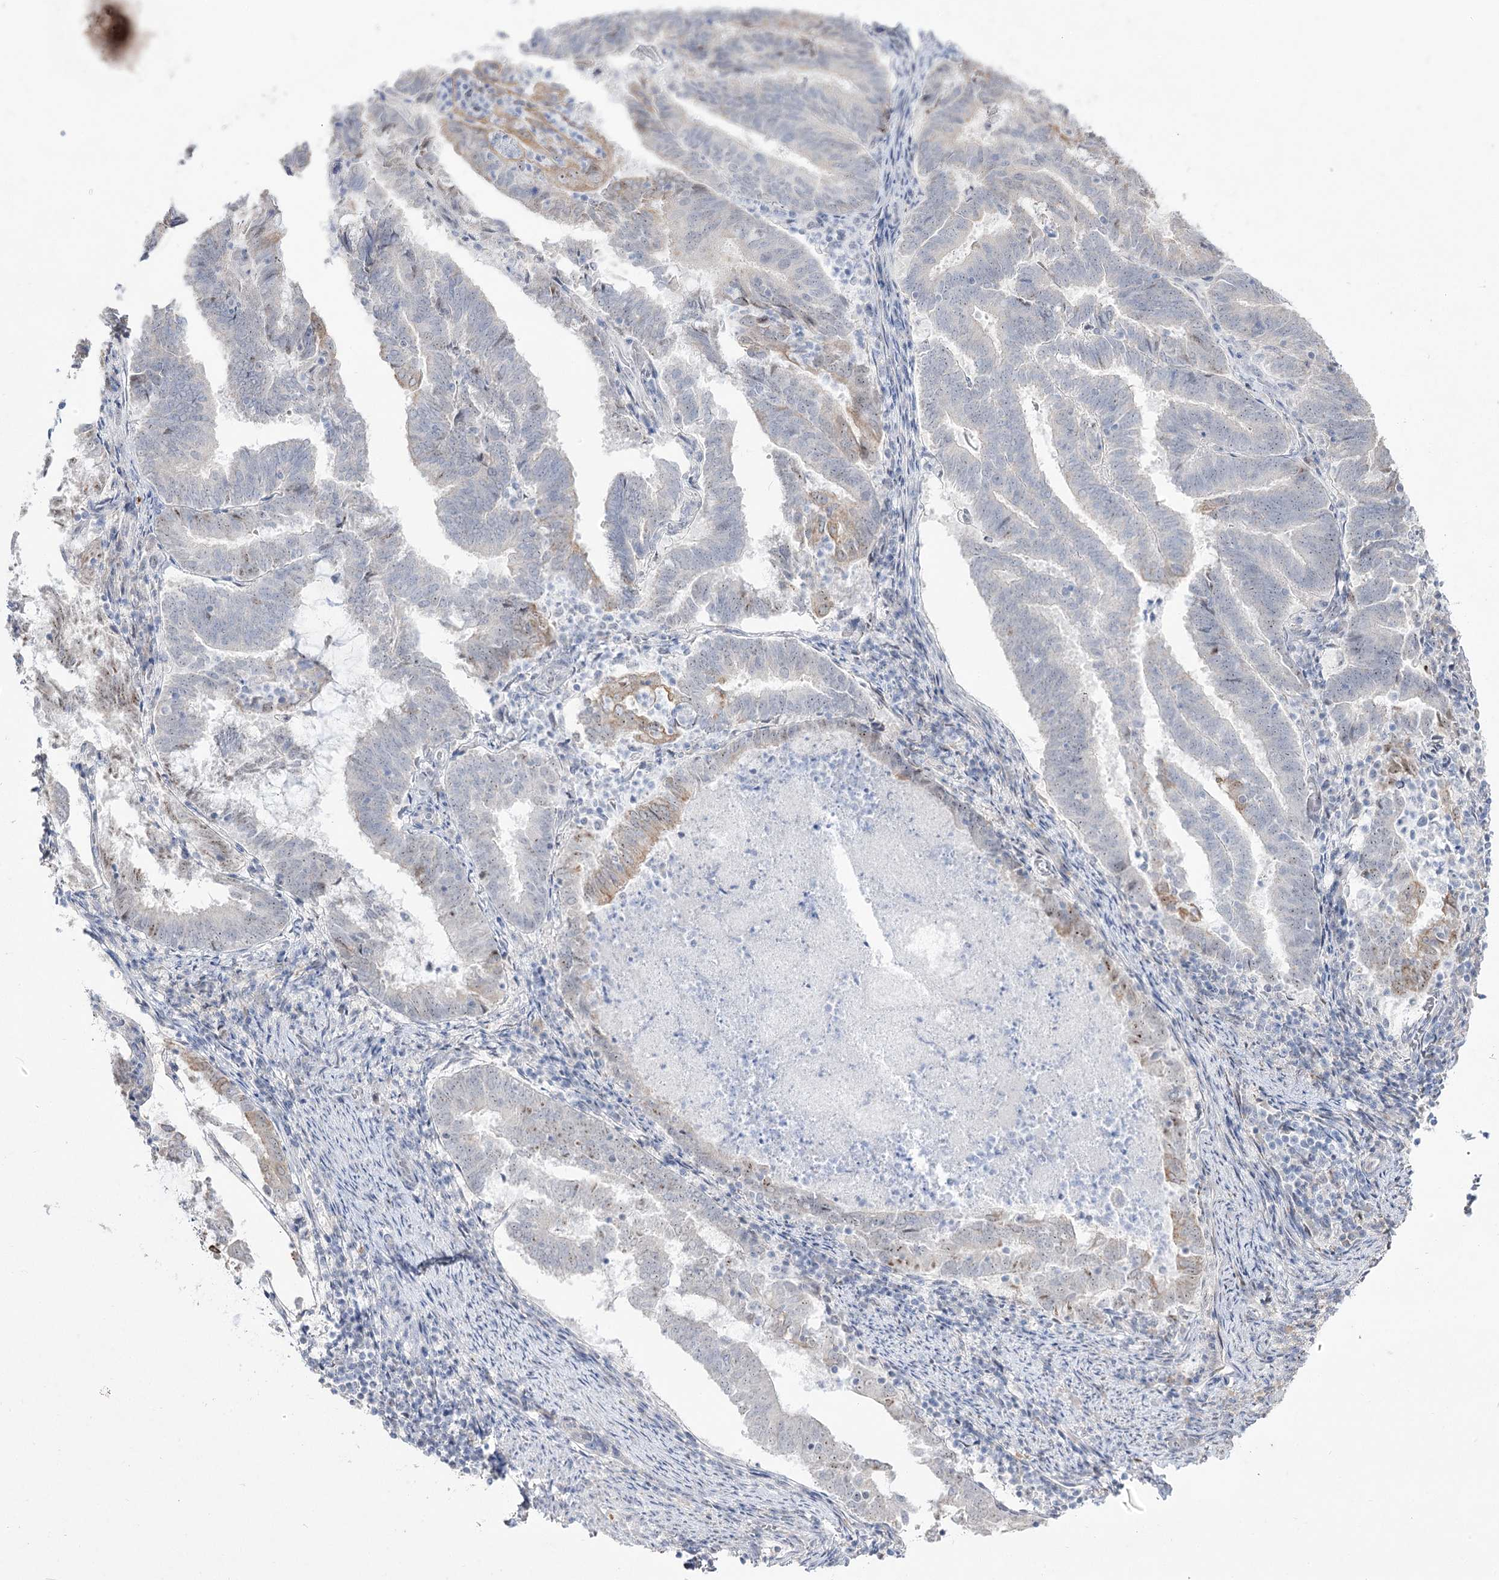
{"staining": {"intensity": "weak", "quantity": "<25%", "location": "cytoplasmic/membranous,nuclear"}, "tissue": "endometrial cancer", "cell_type": "Tumor cells", "image_type": "cancer", "snomed": [{"axis": "morphology", "description": "Adenocarcinoma, NOS"}, {"axis": "topography", "description": "Endometrium"}], "caption": "This is an immunohistochemistry histopathology image of adenocarcinoma (endometrial). There is no positivity in tumor cells.", "gene": "DDX50", "patient": {"sex": "female", "age": 80}}